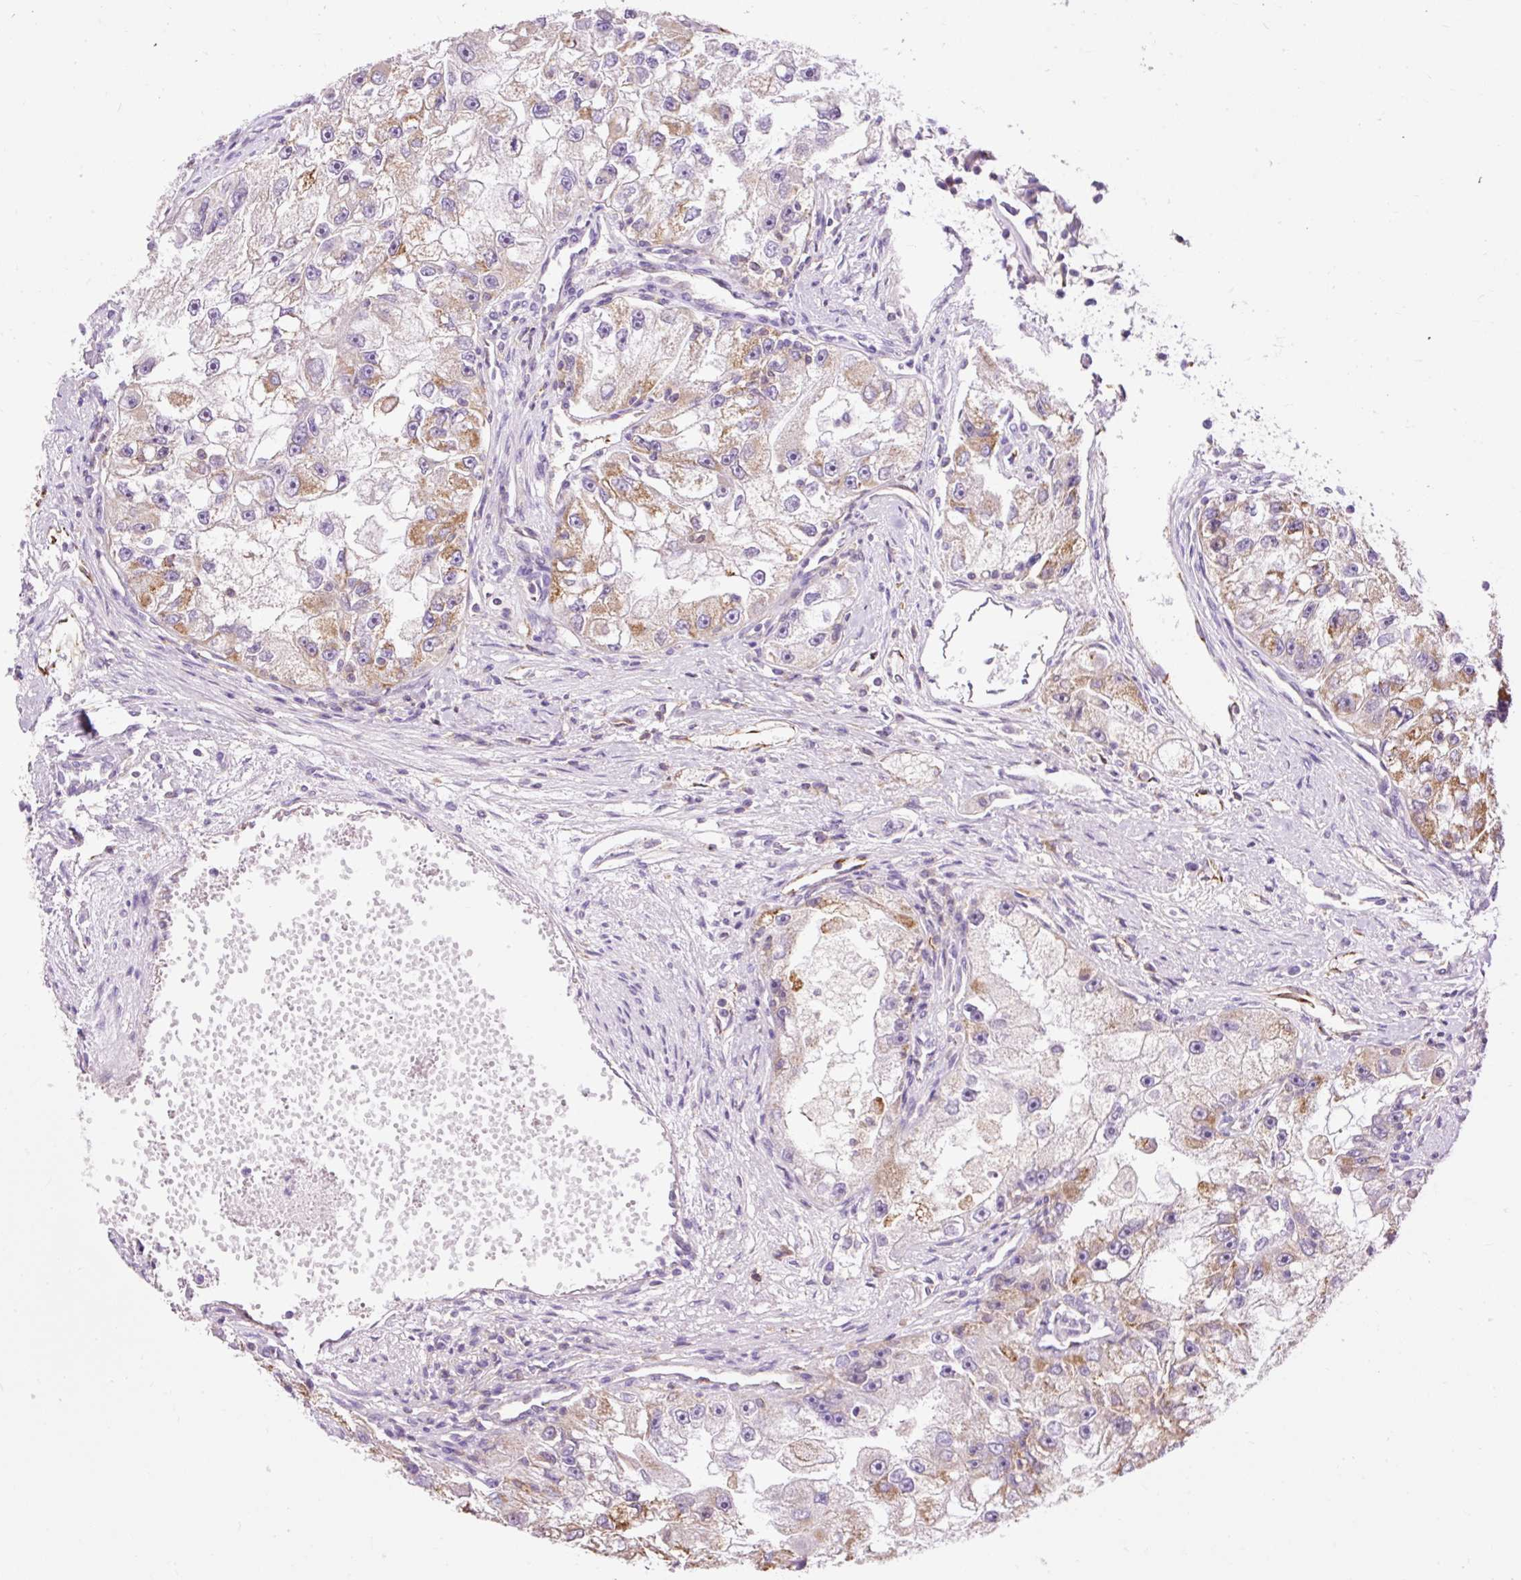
{"staining": {"intensity": "moderate", "quantity": ">75%", "location": "cytoplasmic/membranous"}, "tissue": "renal cancer", "cell_type": "Tumor cells", "image_type": "cancer", "snomed": [{"axis": "morphology", "description": "Adenocarcinoma, NOS"}, {"axis": "topography", "description": "Kidney"}], "caption": "Immunohistochemical staining of renal adenocarcinoma displays medium levels of moderate cytoplasmic/membranous protein expression in about >75% of tumor cells. (brown staining indicates protein expression, while blue staining denotes nuclei).", "gene": "CD83", "patient": {"sex": "male", "age": 63}}